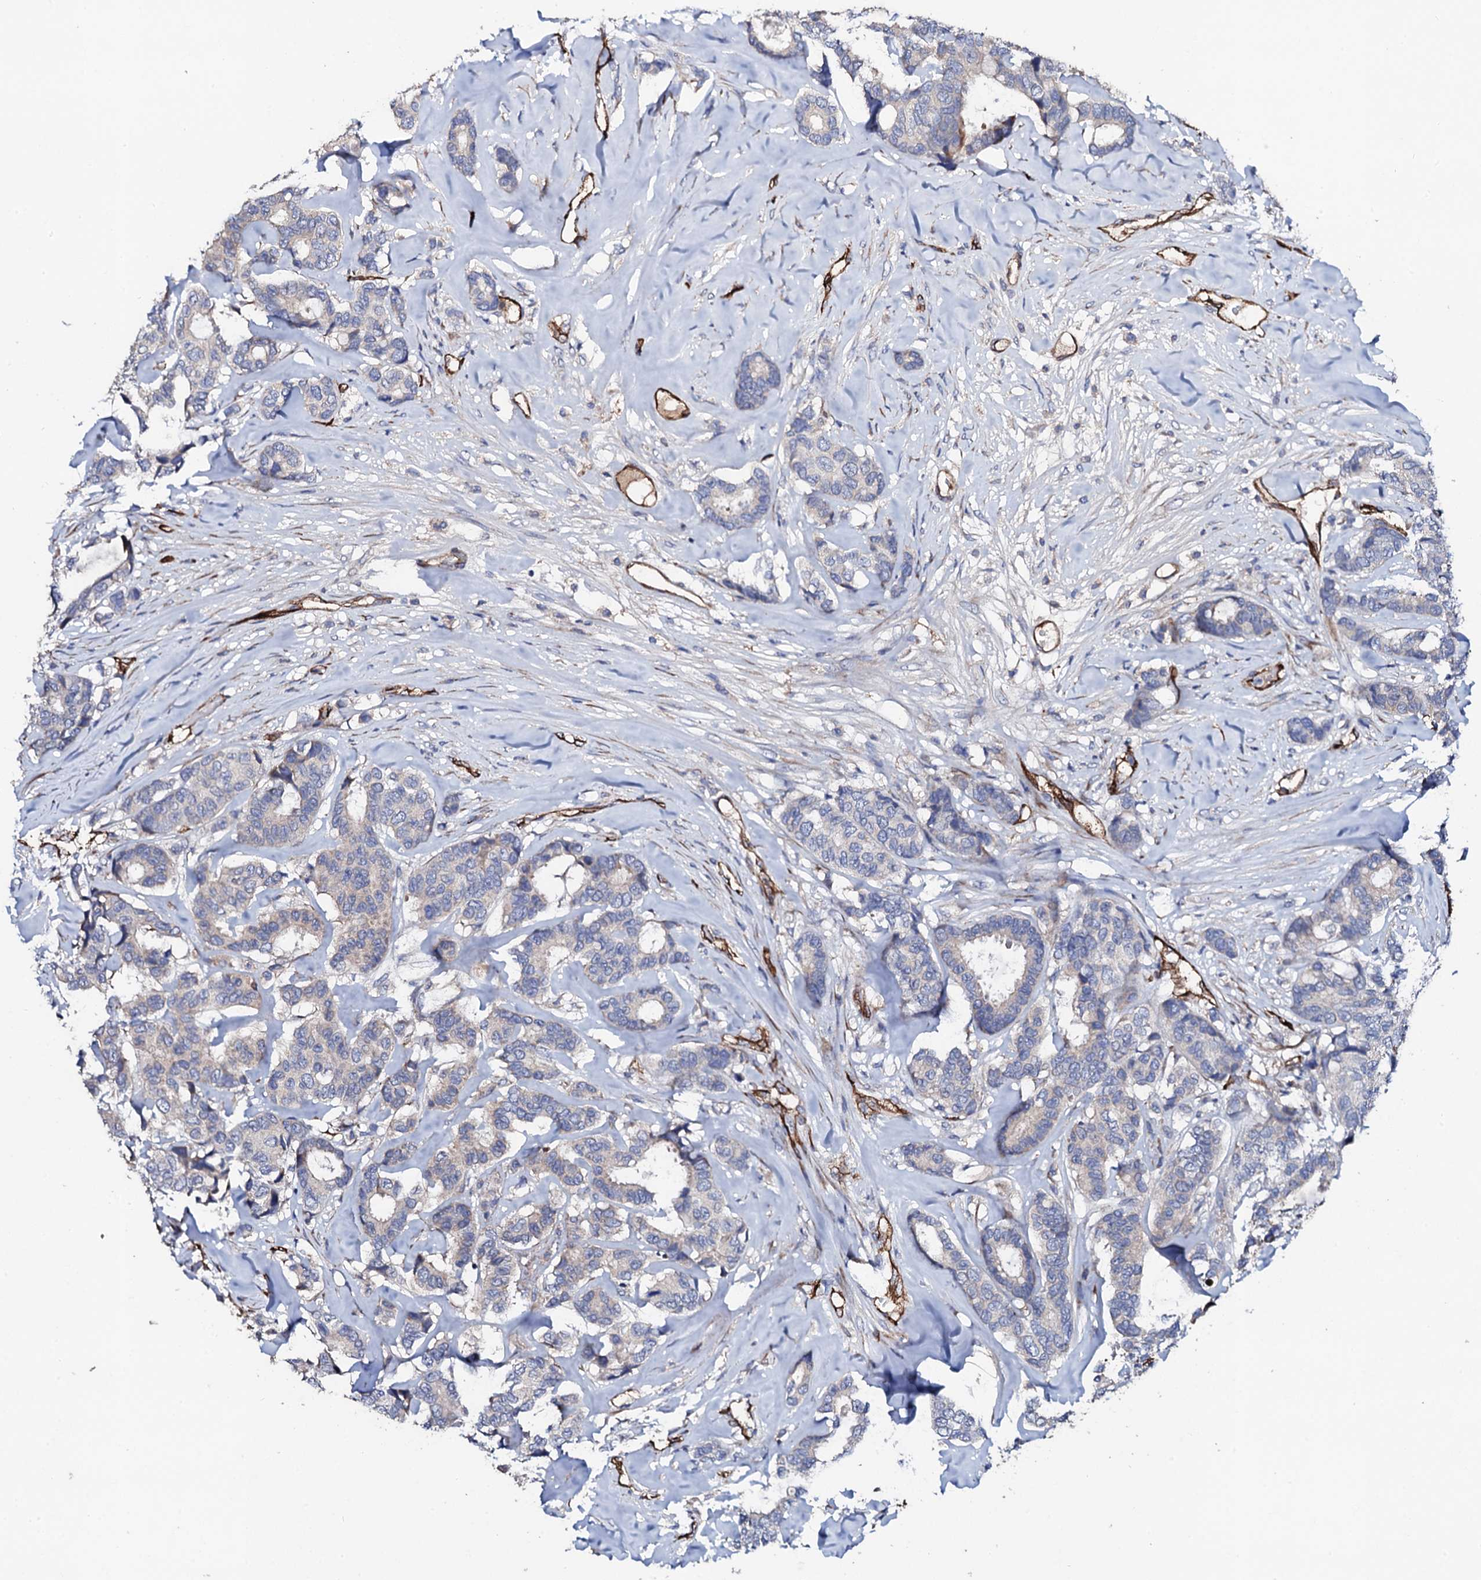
{"staining": {"intensity": "negative", "quantity": "none", "location": "none"}, "tissue": "breast cancer", "cell_type": "Tumor cells", "image_type": "cancer", "snomed": [{"axis": "morphology", "description": "Duct carcinoma"}, {"axis": "topography", "description": "Breast"}], "caption": "IHC image of neoplastic tissue: invasive ductal carcinoma (breast) stained with DAB (3,3'-diaminobenzidine) displays no significant protein positivity in tumor cells.", "gene": "DBX1", "patient": {"sex": "female", "age": 87}}